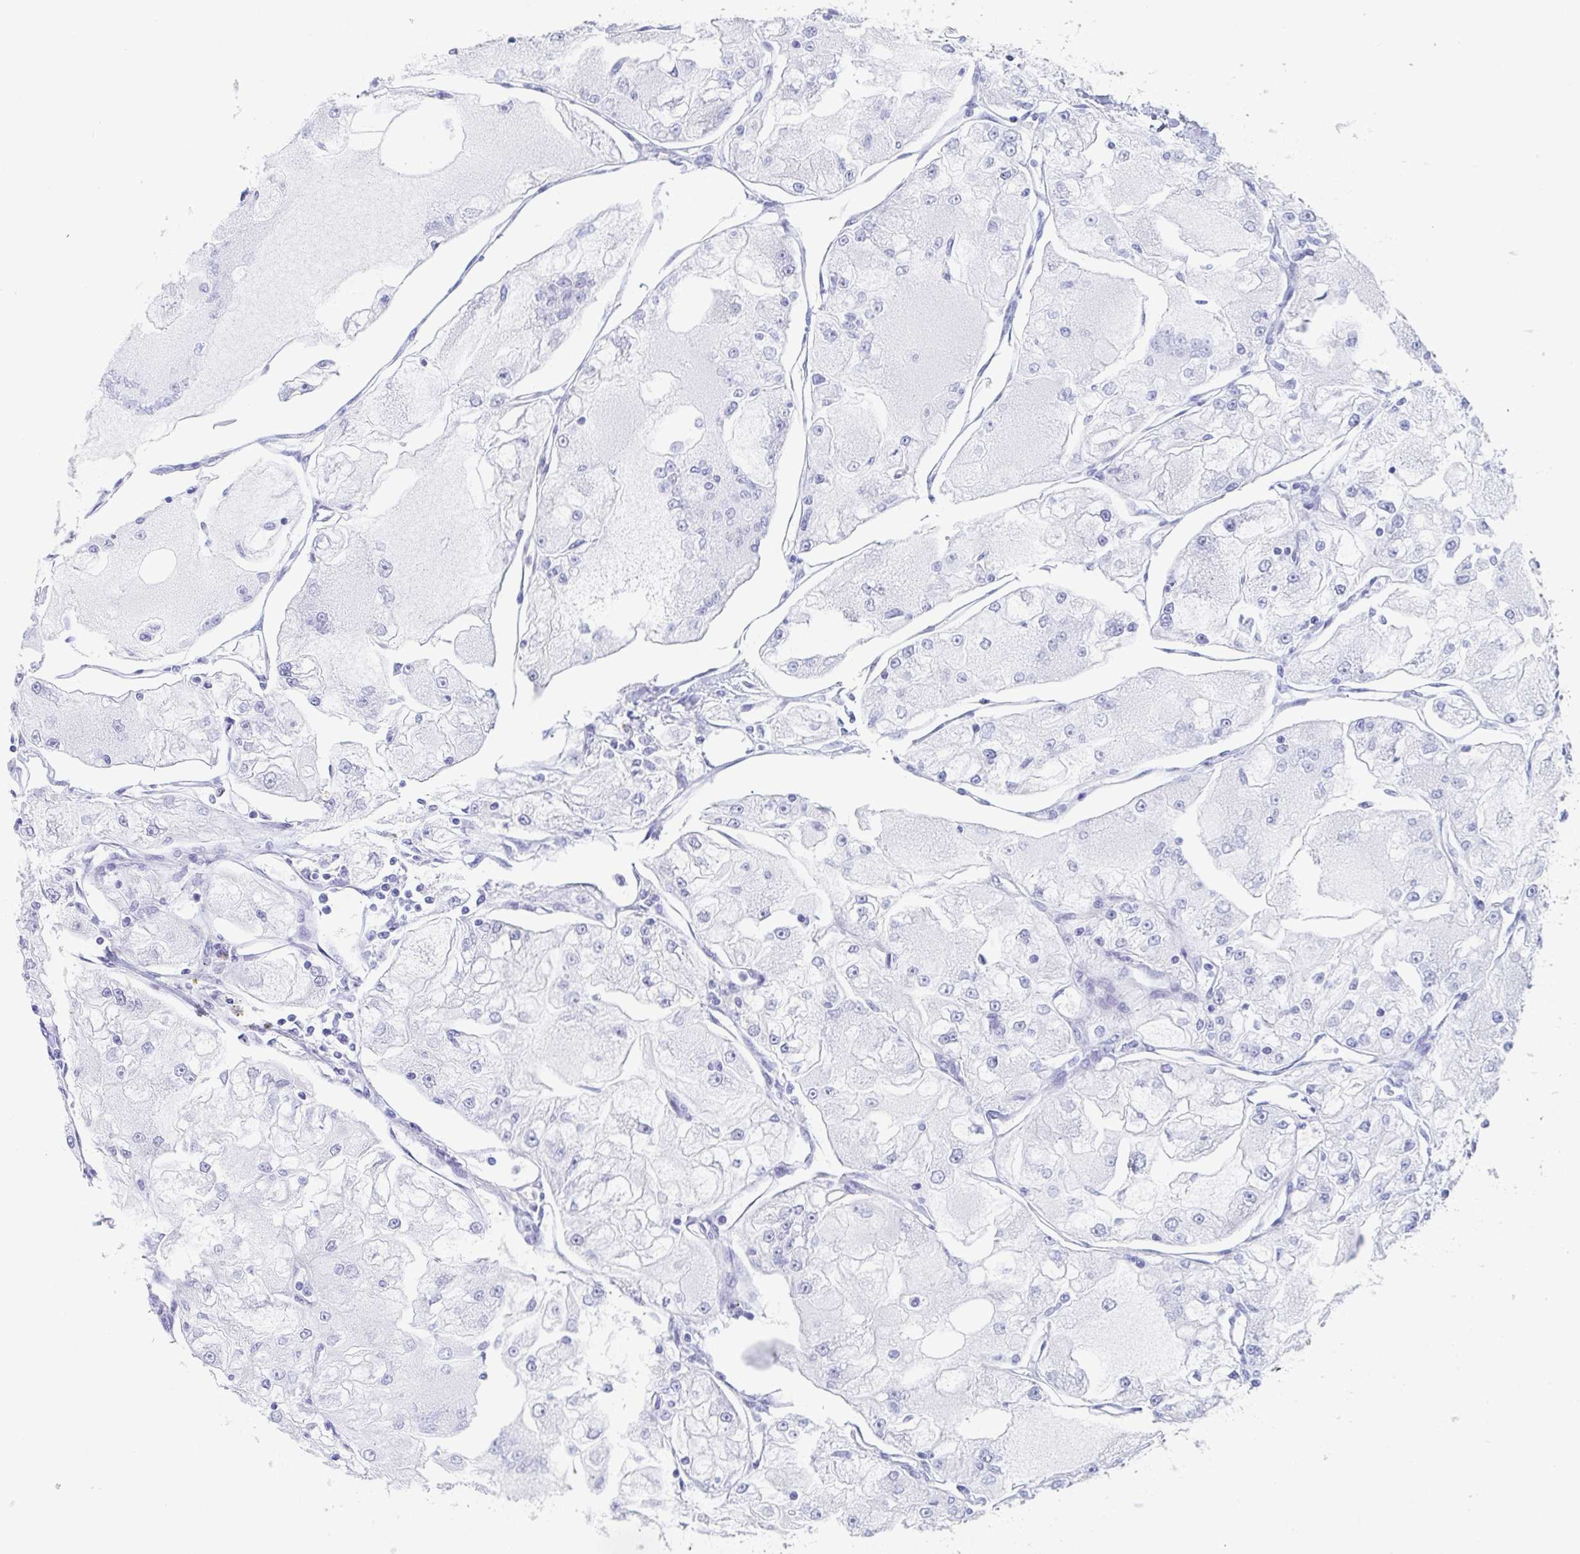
{"staining": {"intensity": "negative", "quantity": "none", "location": "none"}, "tissue": "renal cancer", "cell_type": "Tumor cells", "image_type": "cancer", "snomed": [{"axis": "morphology", "description": "Adenocarcinoma, NOS"}, {"axis": "topography", "description": "Kidney"}], "caption": "Tumor cells are negative for brown protein staining in renal cancer. (DAB (3,3'-diaminobenzidine) immunohistochemistry, high magnification).", "gene": "ZPBP", "patient": {"sex": "female", "age": 72}}